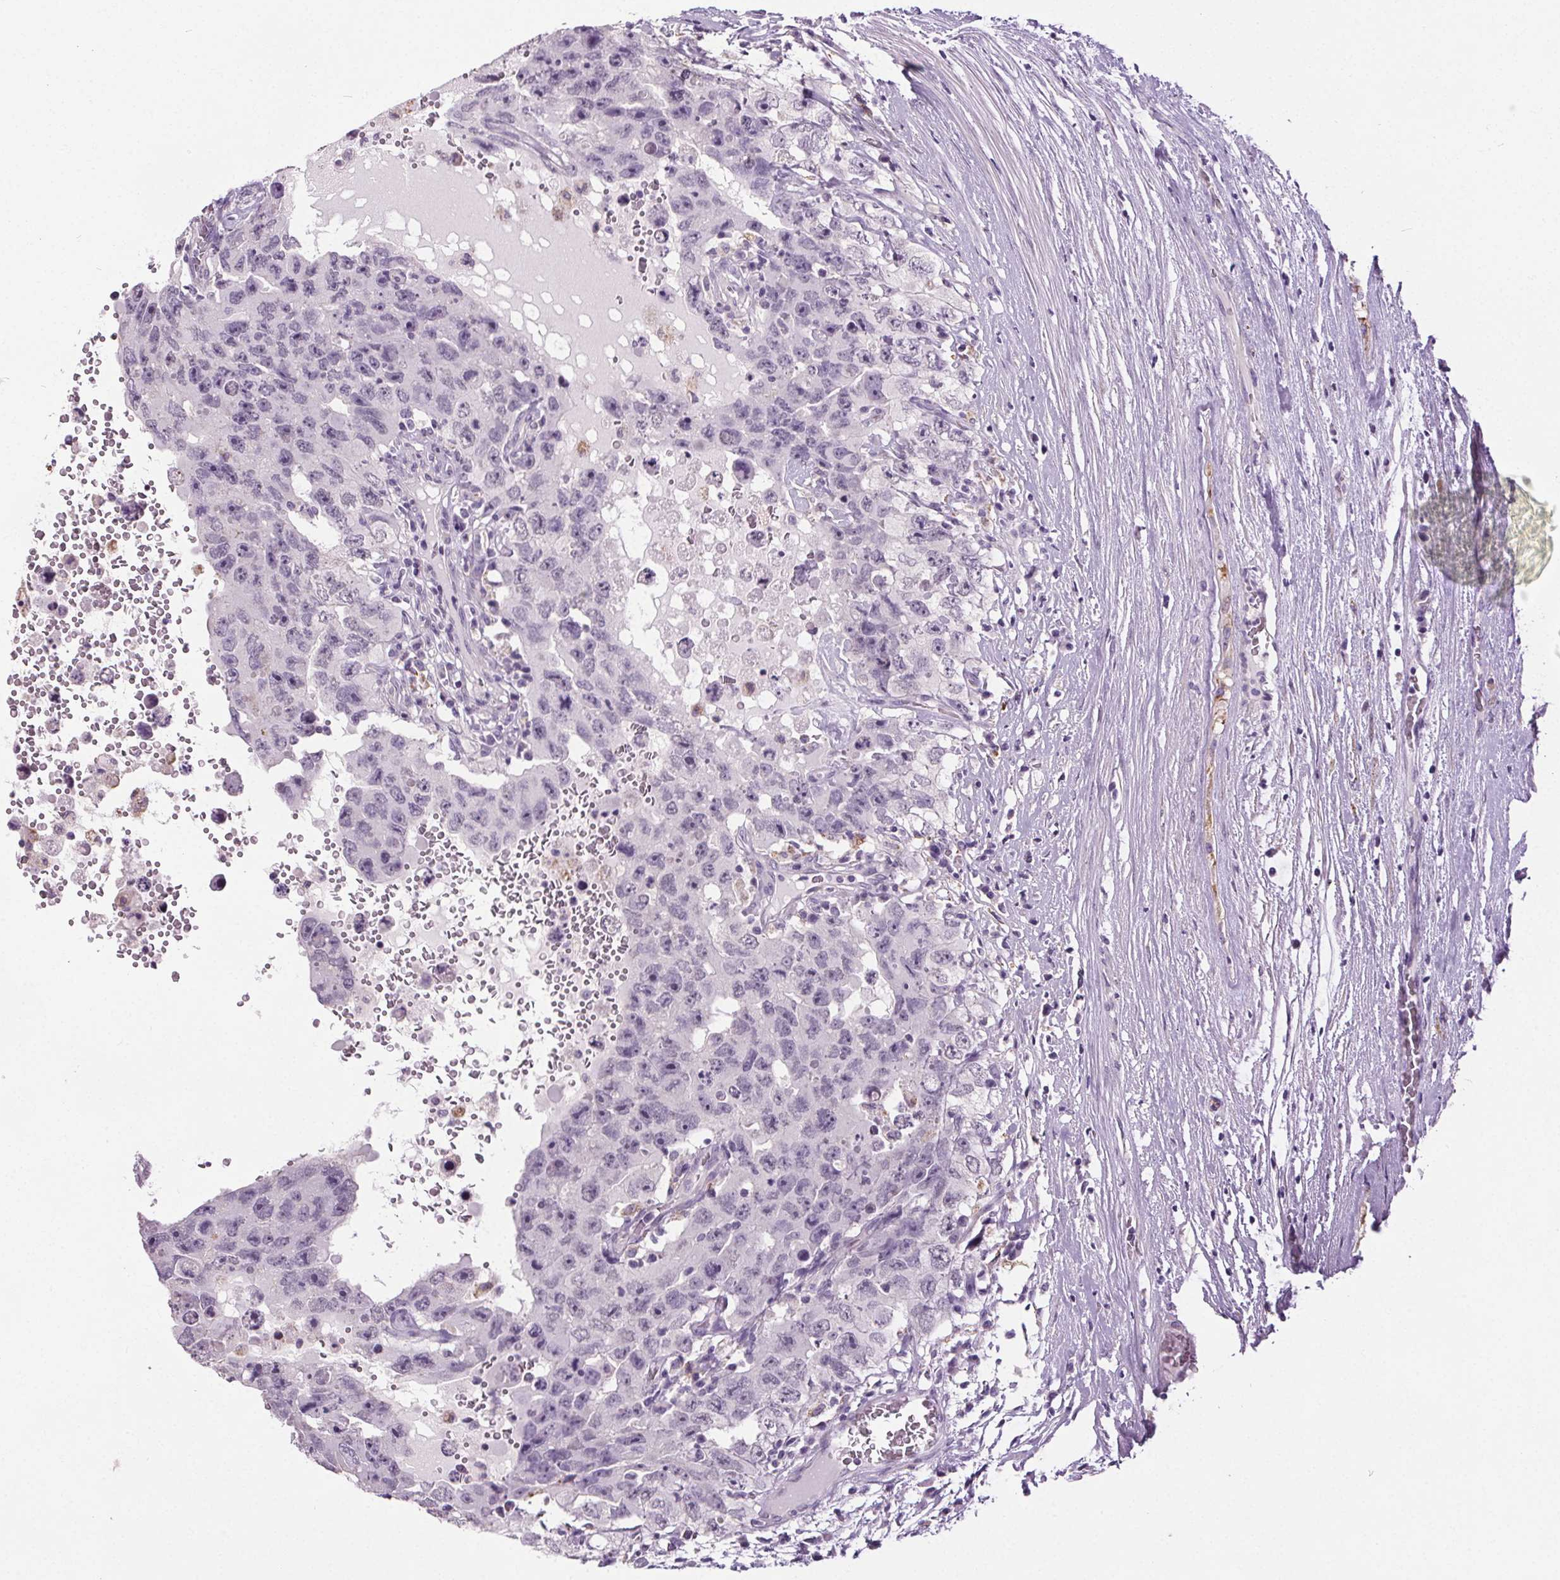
{"staining": {"intensity": "negative", "quantity": "none", "location": "none"}, "tissue": "testis cancer", "cell_type": "Tumor cells", "image_type": "cancer", "snomed": [{"axis": "morphology", "description": "Carcinoma, Embryonal, NOS"}, {"axis": "topography", "description": "Testis"}], "caption": "A micrograph of embryonal carcinoma (testis) stained for a protein displays no brown staining in tumor cells.", "gene": "GPIHBP1", "patient": {"sex": "male", "age": 26}}